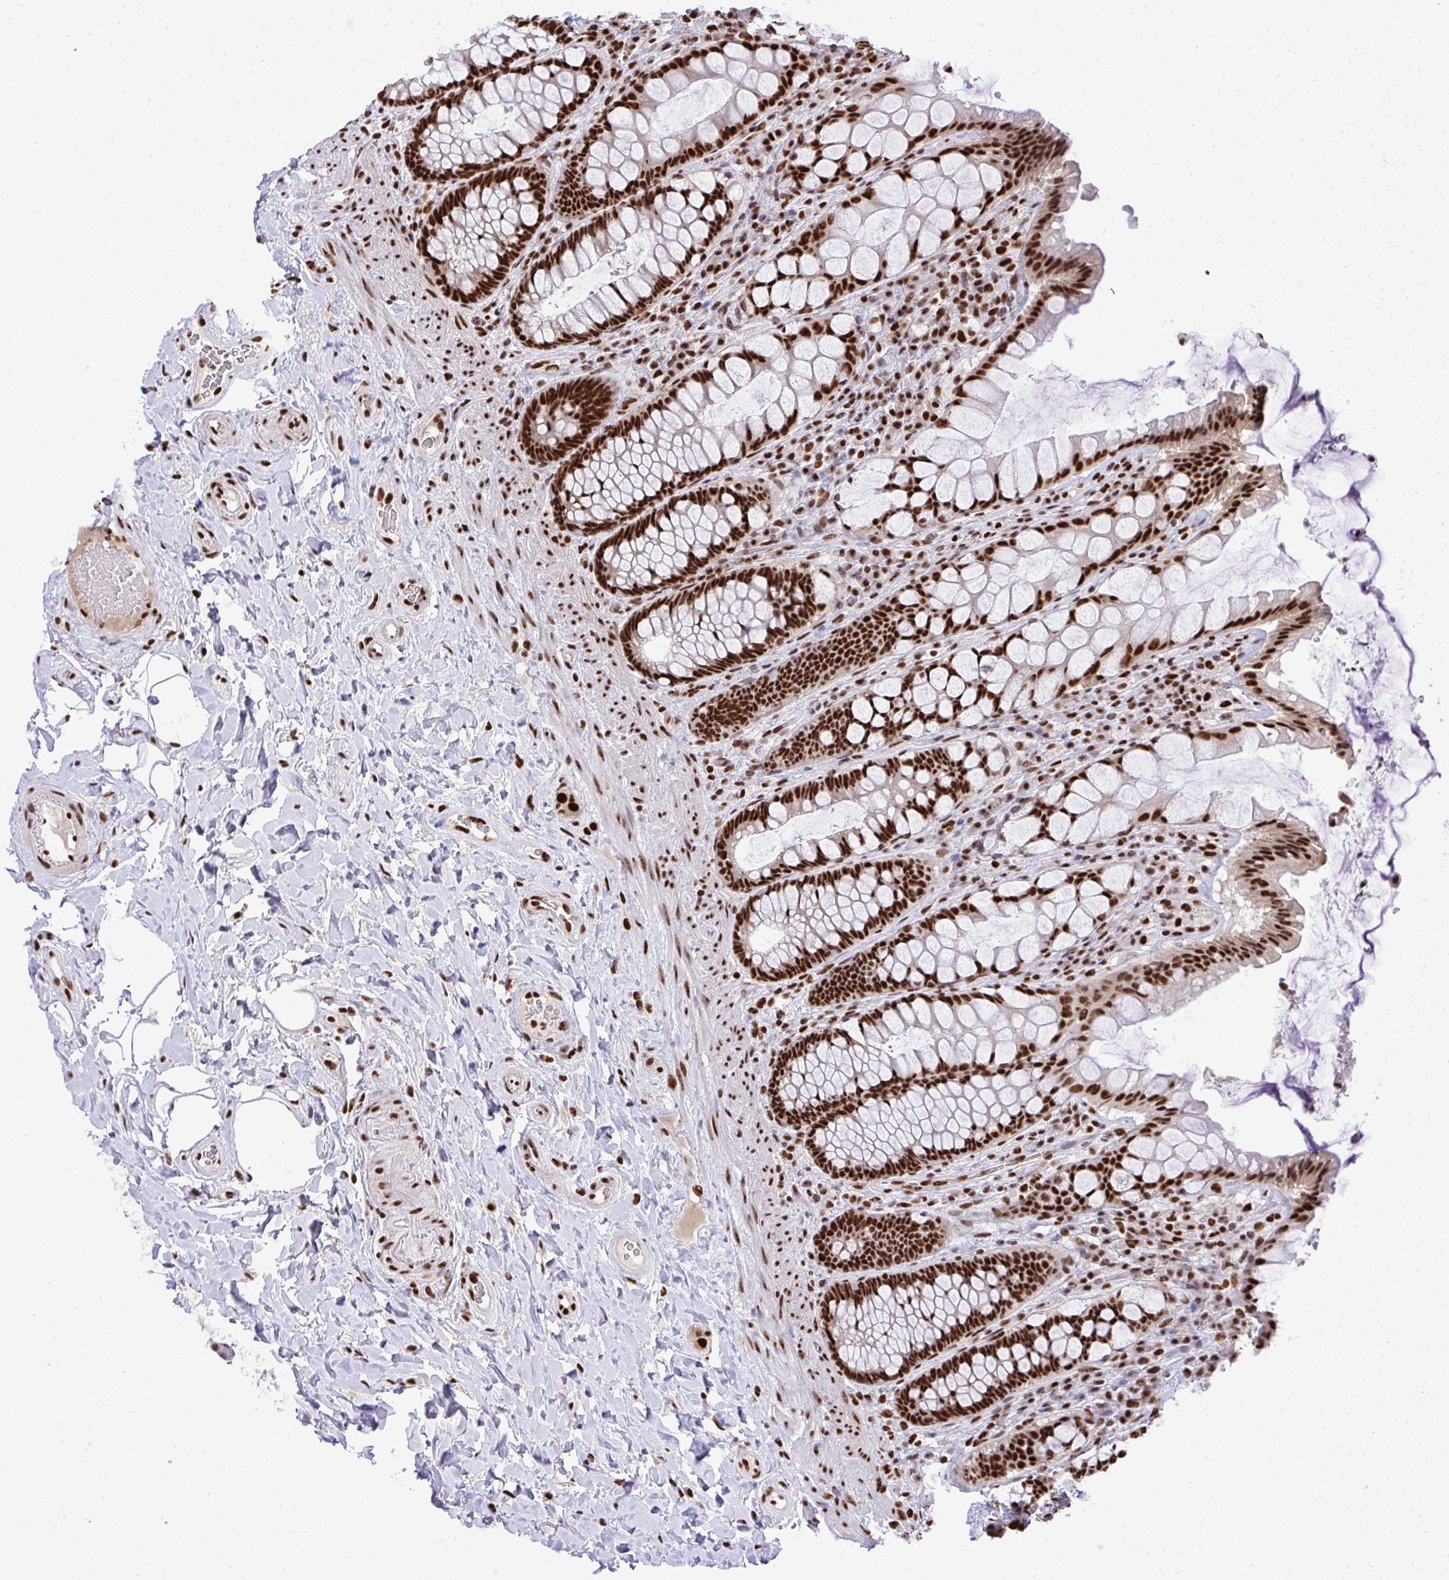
{"staining": {"intensity": "strong", "quantity": ">75%", "location": "nuclear"}, "tissue": "rectum", "cell_type": "Glandular cells", "image_type": "normal", "snomed": [{"axis": "morphology", "description": "Normal tissue, NOS"}, {"axis": "topography", "description": "Rectum"}], "caption": "Immunohistochemical staining of benign human rectum shows >75% levels of strong nuclear protein positivity in about >75% of glandular cells.", "gene": "PRPF19", "patient": {"sex": "female", "age": 58}}